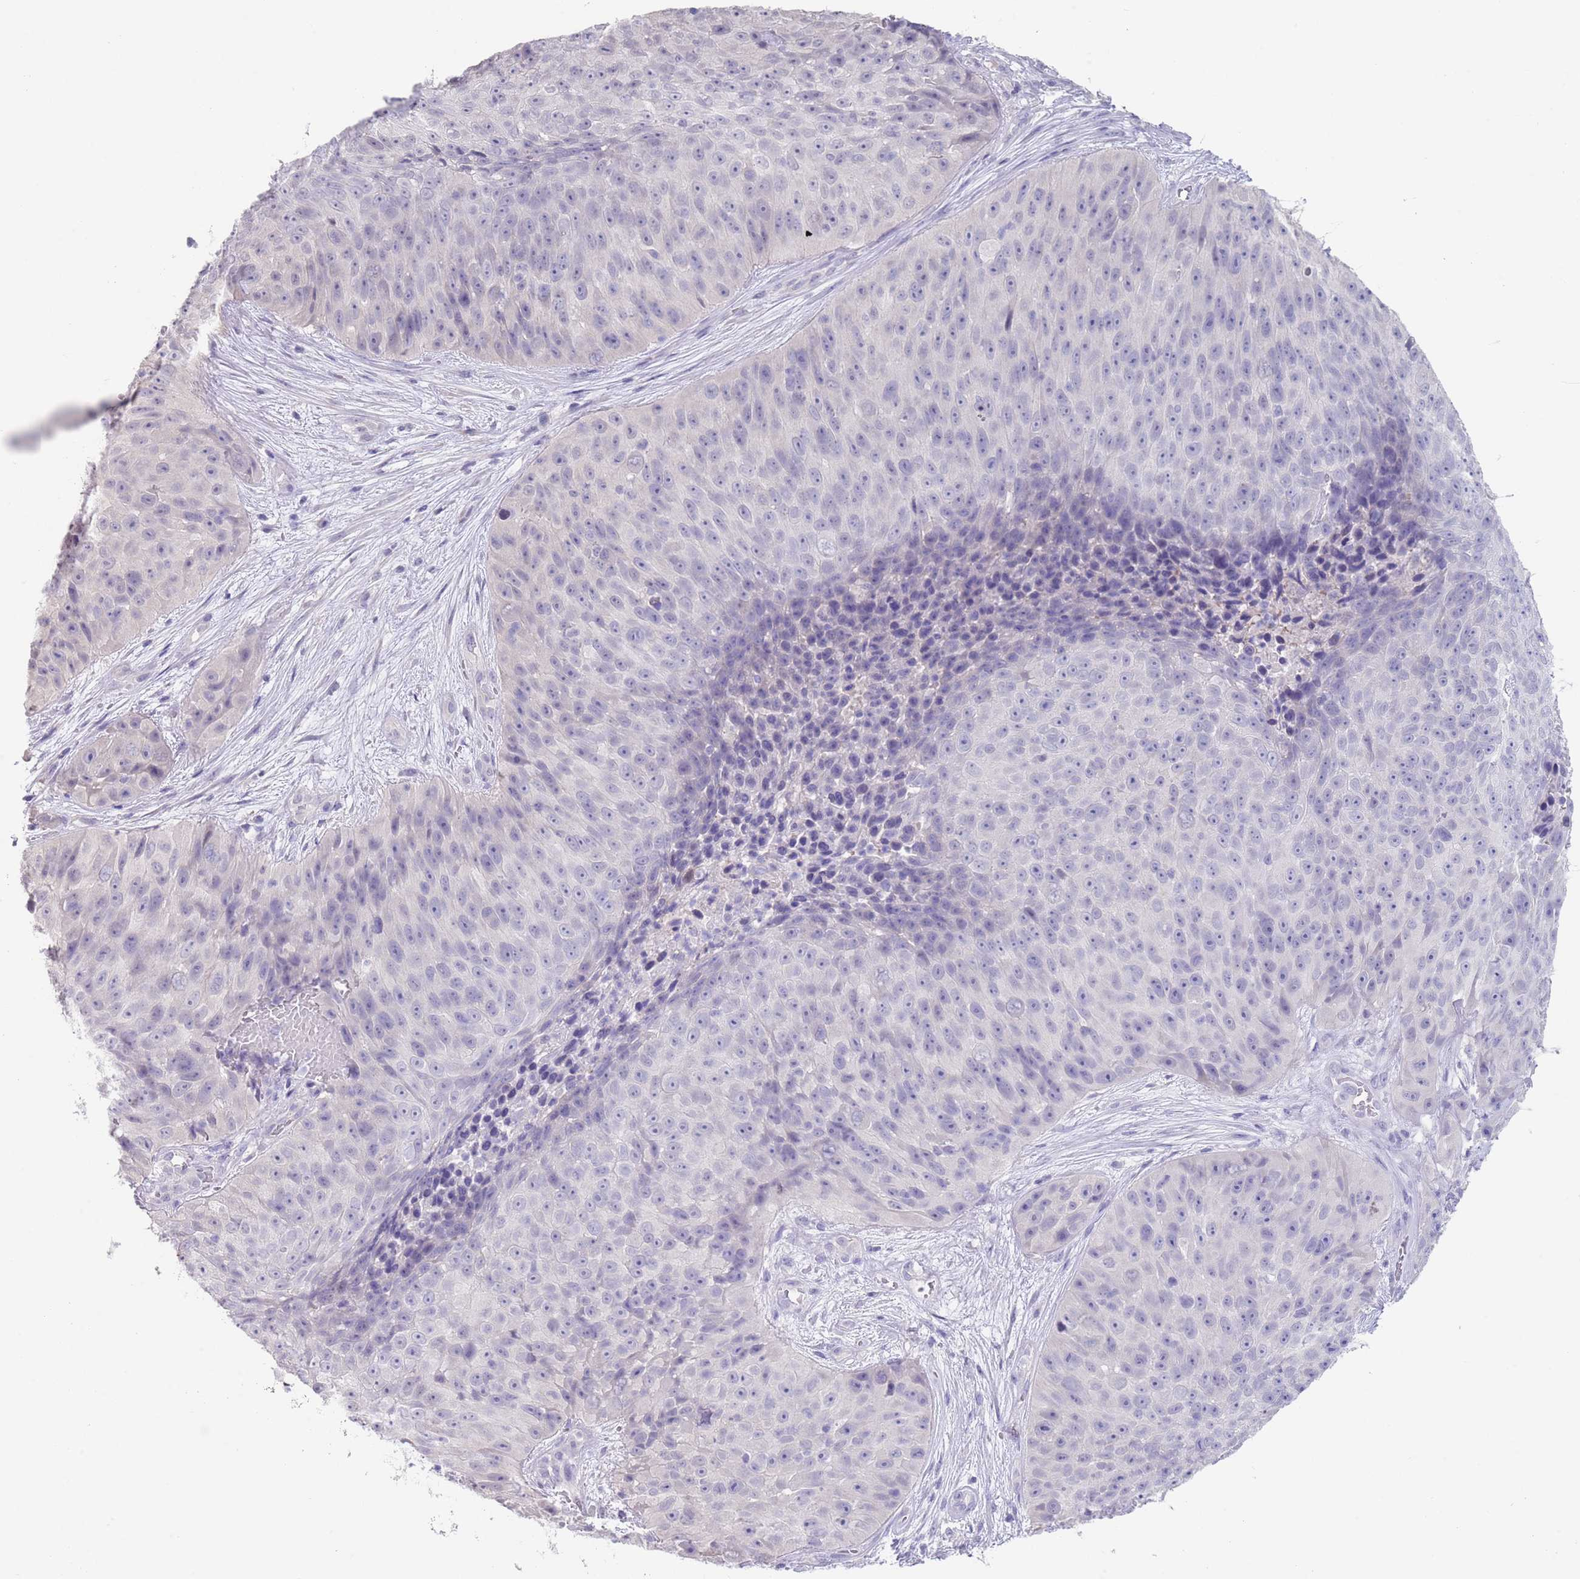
{"staining": {"intensity": "negative", "quantity": "none", "location": "none"}, "tissue": "skin cancer", "cell_type": "Tumor cells", "image_type": "cancer", "snomed": [{"axis": "morphology", "description": "Squamous cell carcinoma, NOS"}, {"axis": "topography", "description": "Skin"}], "caption": "The photomicrograph exhibits no significant positivity in tumor cells of skin squamous cell carcinoma.", "gene": "SPIRE2", "patient": {"sex": "female", "age": 87}}